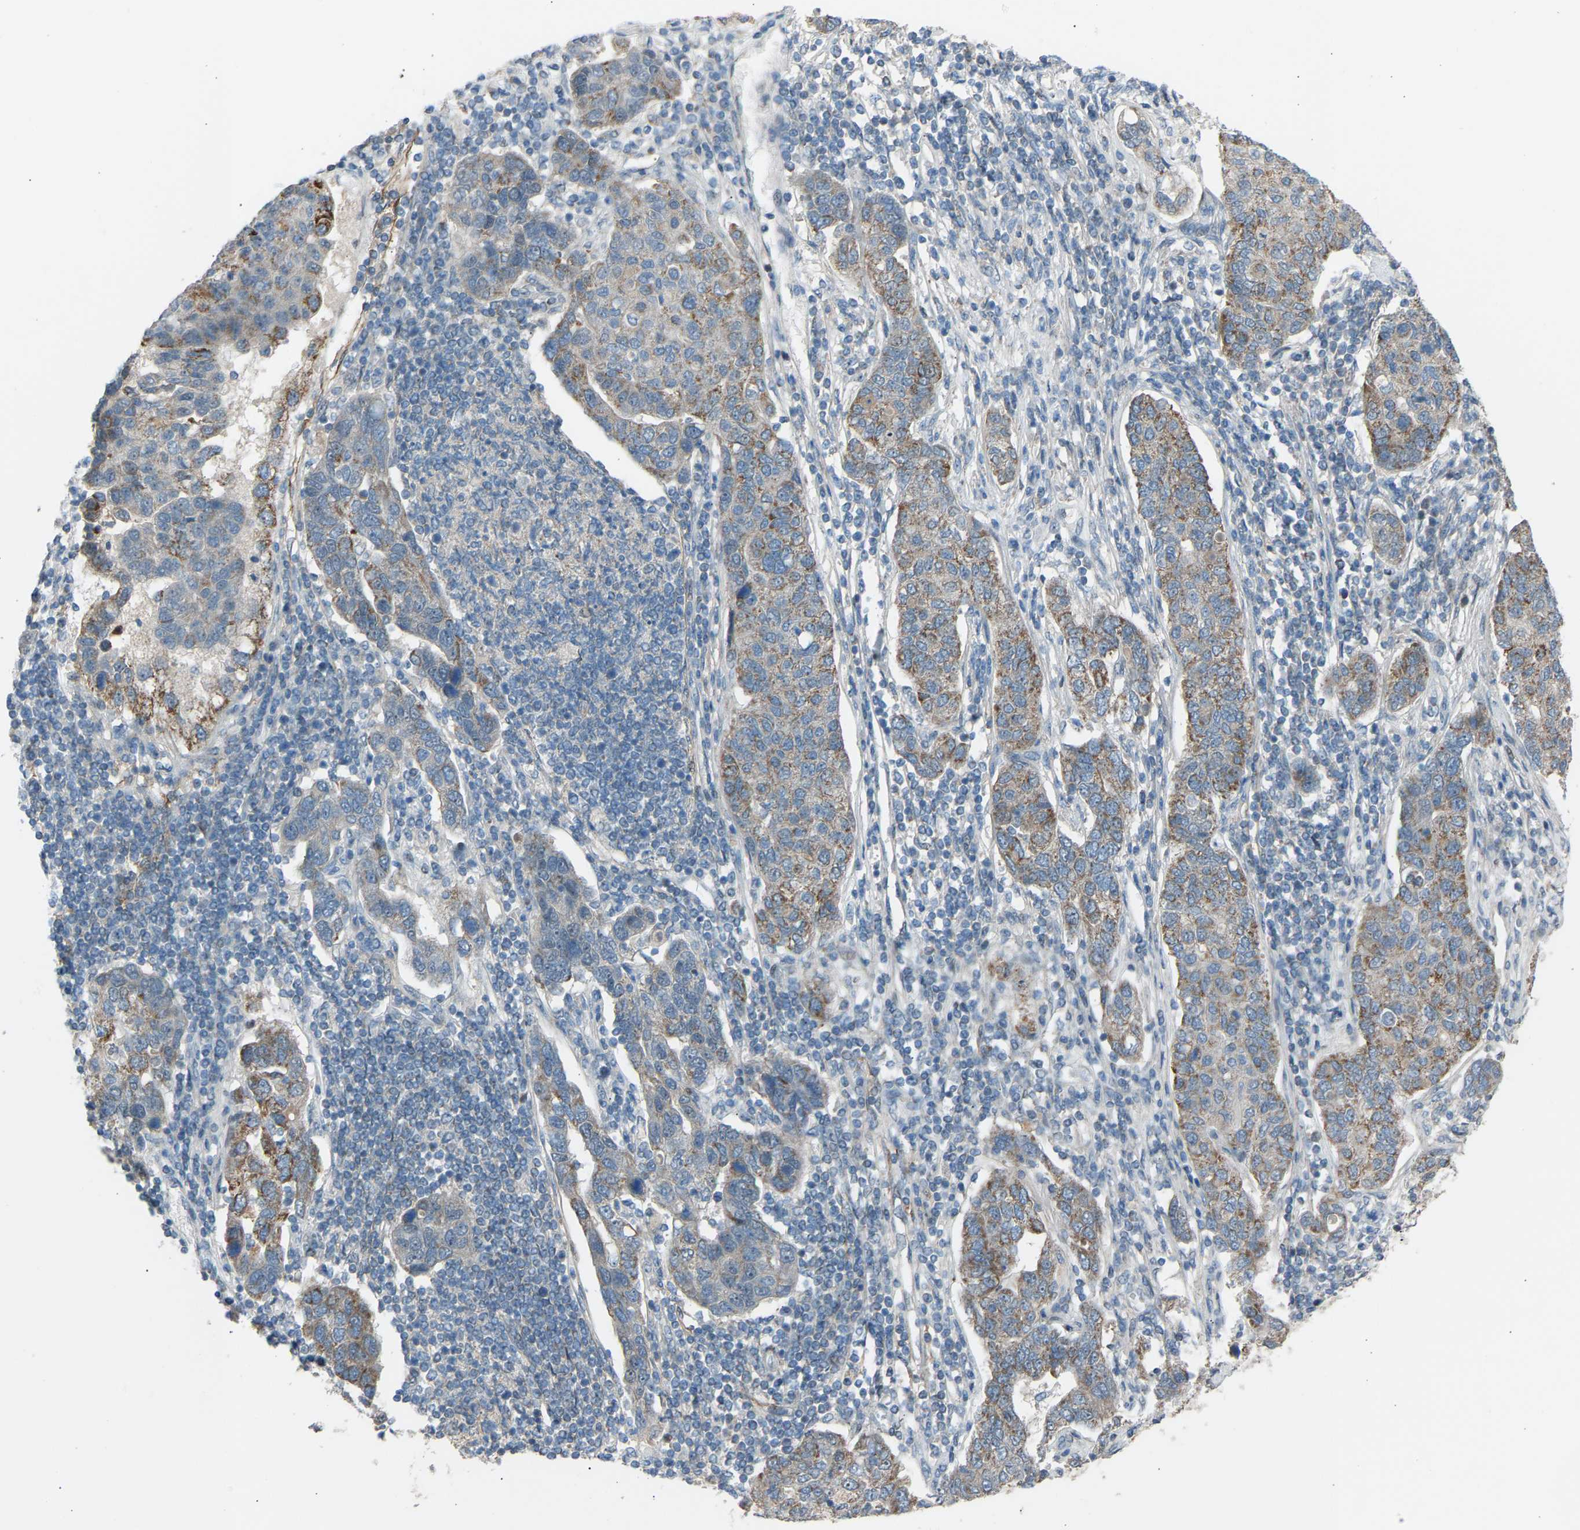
{"staining": {"intensity": "moderate", "quantity": "<25%", "location": "cytoplasmic/membranous"}, "tissue": "pancreatic cancer", "cell_type": "Tumor cells", "image_type": "cancer", "snomed": [{"axis": "morphology", "description": "Adenocarcinoma, NOS"}, {"axis": "topography", "description": "Pancreas"}], "caption": "Protein staining of pancreatic cancer tissue displays moderate cytoplasmic/membranous positivity in approximately <25% of tumor cells.", "gene": "VPS41", "patient": {"sex": "female", "age": 61}}